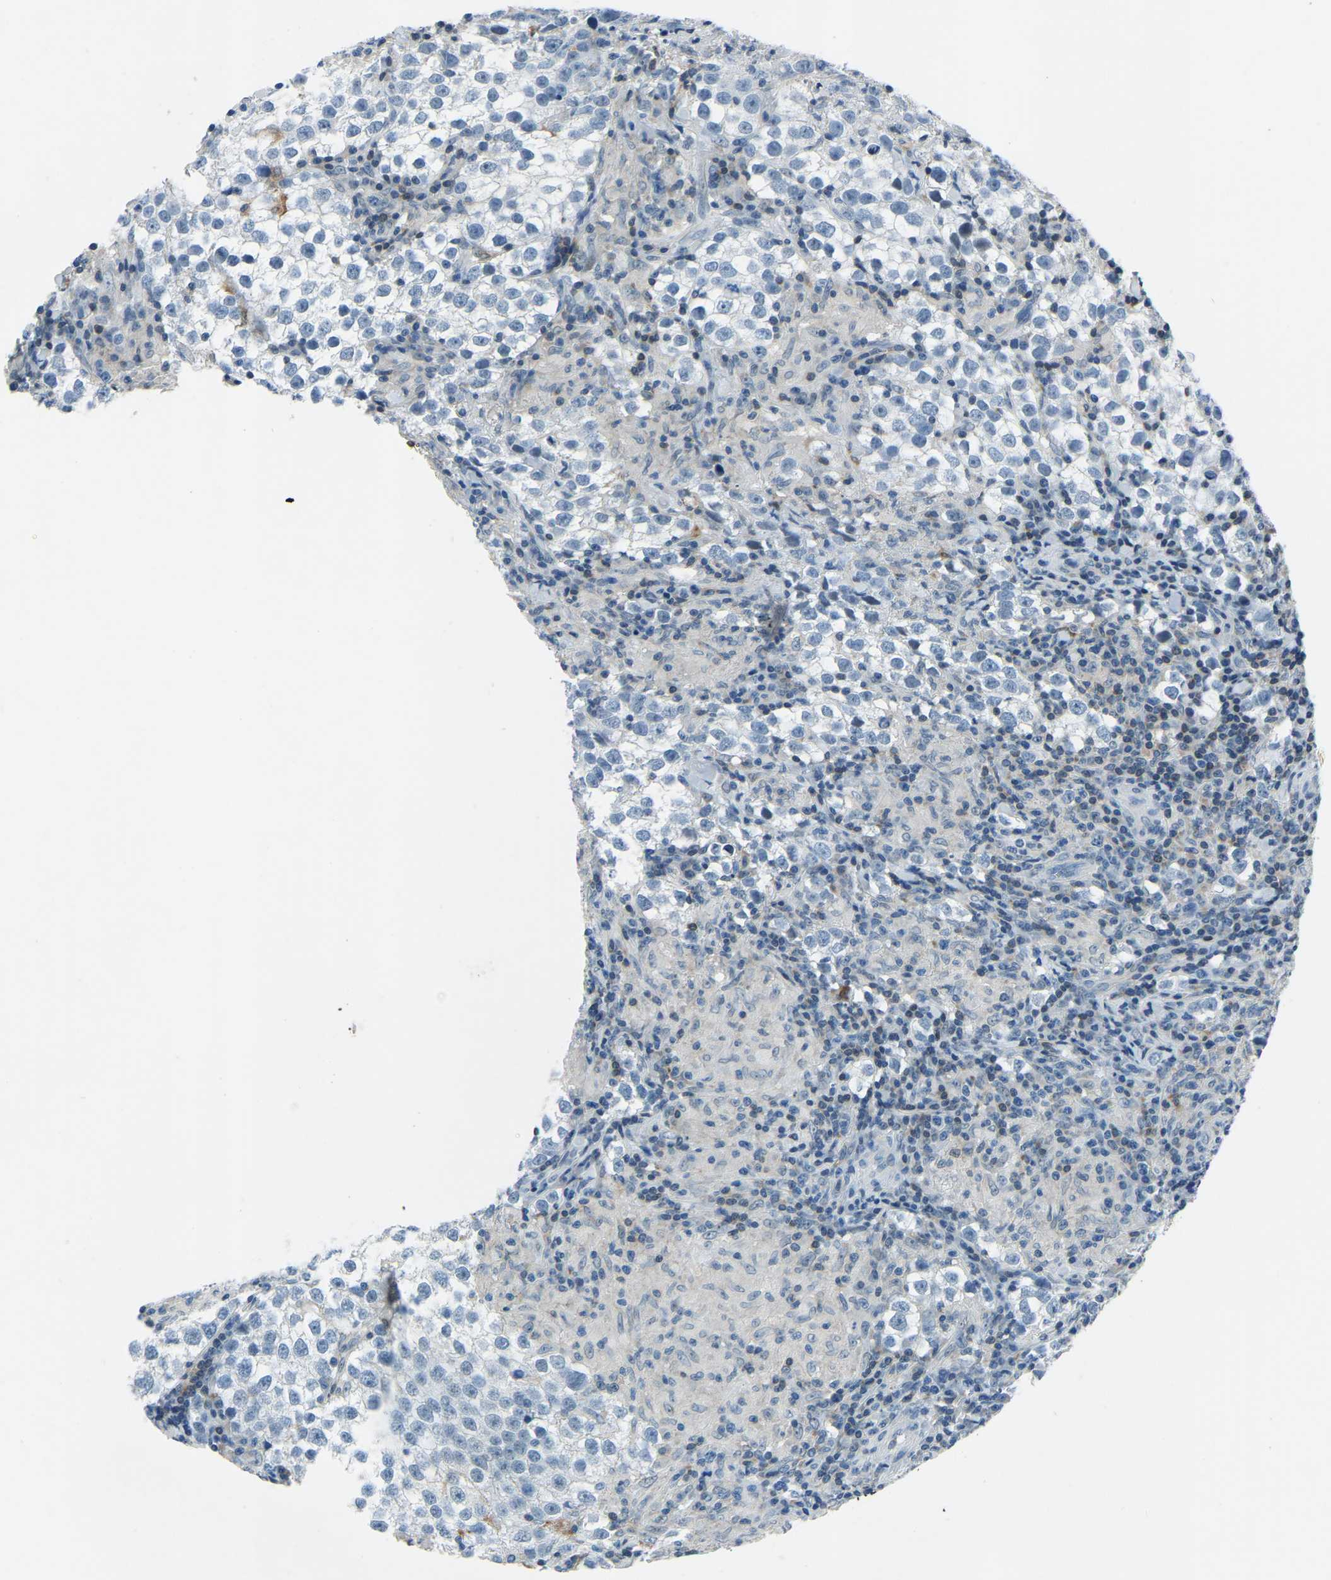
{"staining": {"intensity": "negative", "quantity": "none", "location": "none"}, "tissue": "testis cancer", "cell_type": "Tumor cells", "image_type": "cancer", "snomed": [{"axis": "morphology", "description": "Seminoma, NOS"}, {"axis": "morphology", "description": "Carcinoma, Embryonal, NOS"}, {"axis": "topography", "description": "Testis"}], "caption": "This is an immunohistochemistry photomicrograph of testis cancer. There is no expression in tumor cells.", "gene": "XIRP1", "patient": {"sex": "male", "age": 36}}